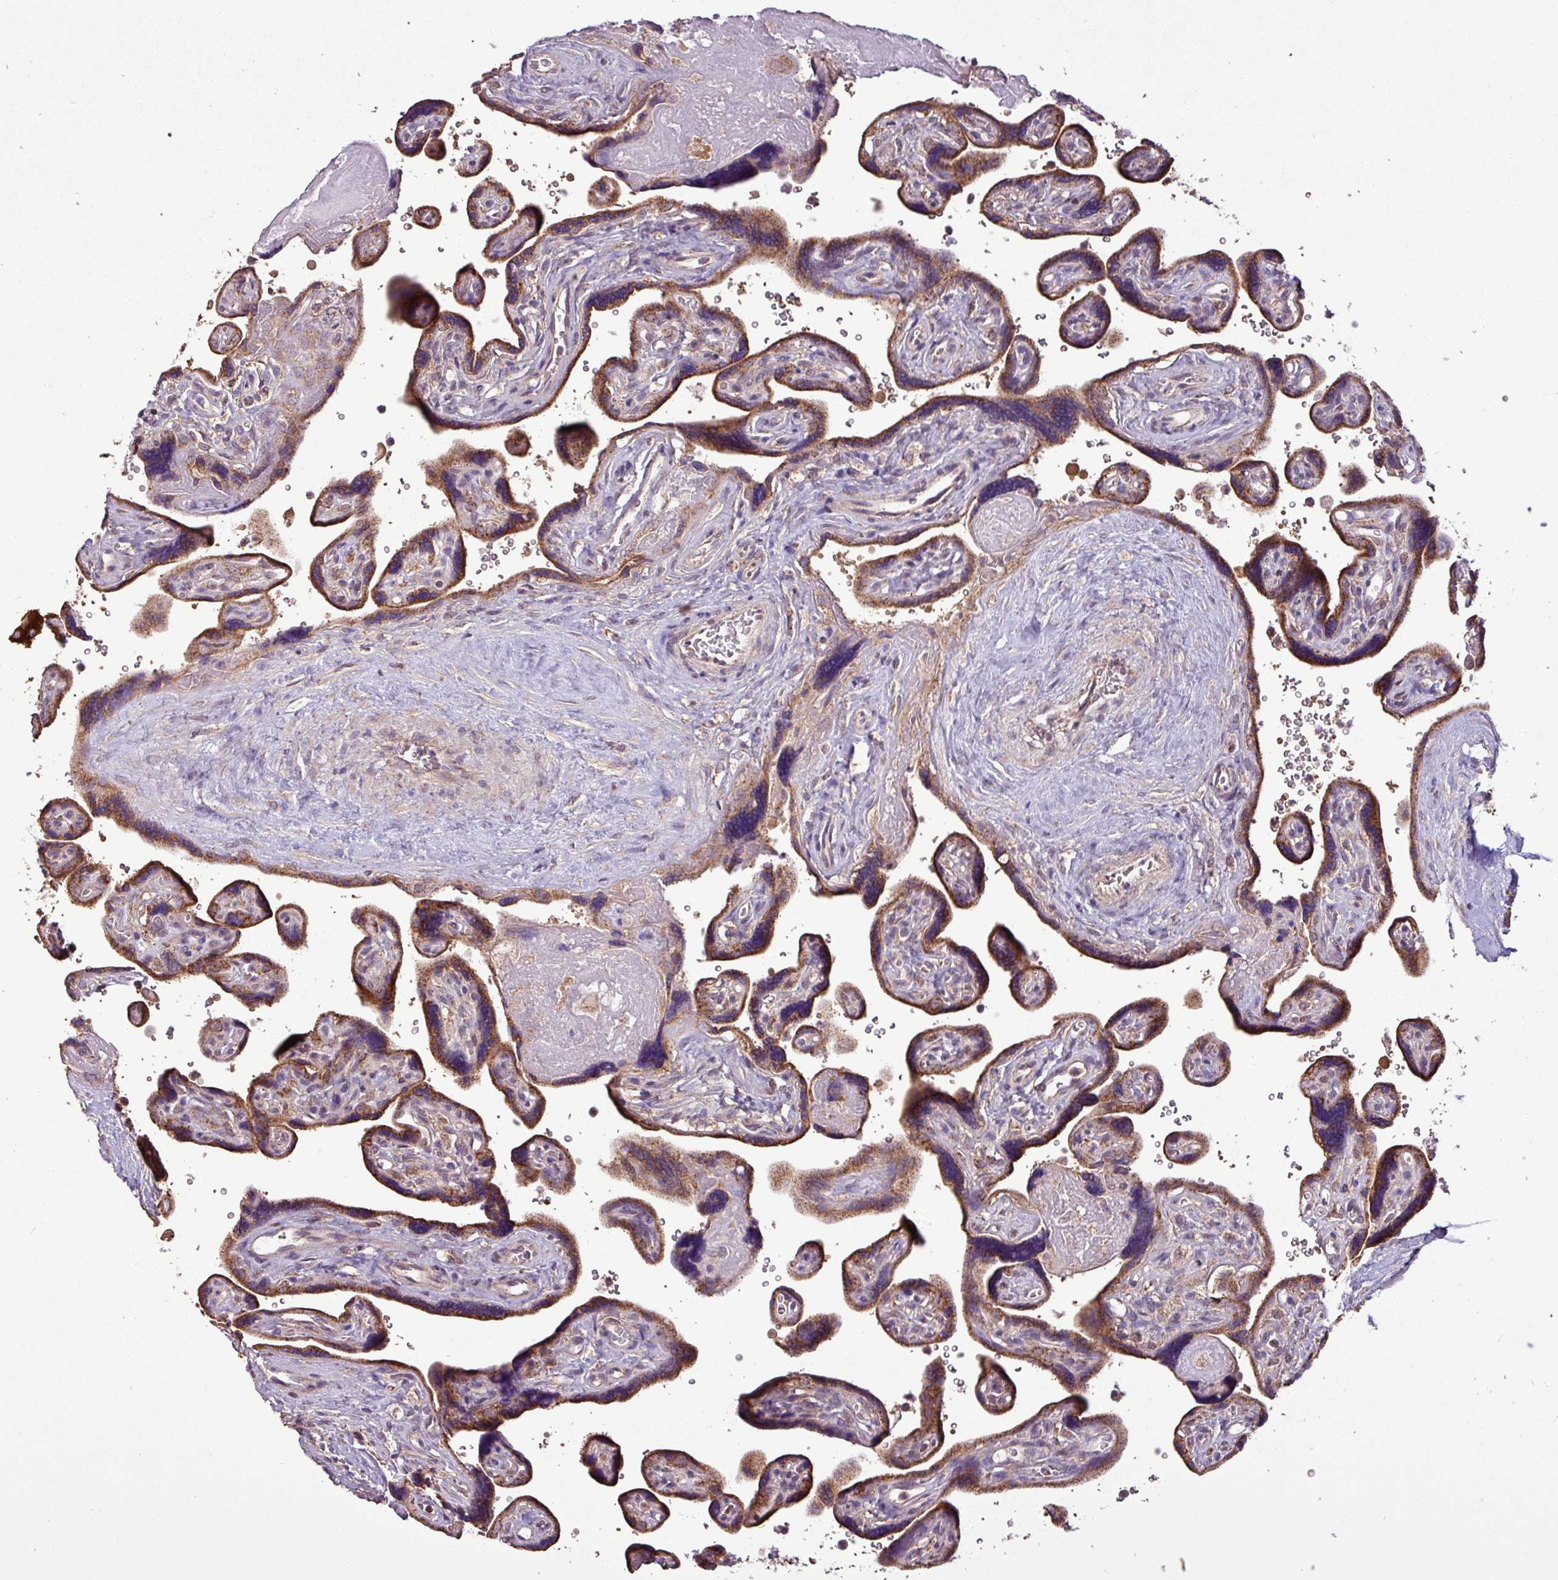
{"staining": {"intensity": "moderate", "quantity": ">75%", "location": "cytoplasmic/membranous"}, "tissue": "placenta", "cell_type": "Trophoblastic cells", "image_type": "normal", "snomed": [{"axis": "morphology", "description": "Normal tissue, NOS"}, {"axis": "topography", "description": "Placenta"}], "caption": "Normal placenta was stained to show a protein in brown. There is medium levels of moderate cytoplasmic/membranous staining in approximately >75% of trophoblastic cells.", "gene": "MCTP2", "patient": {"sex": "female", "age": 39}}